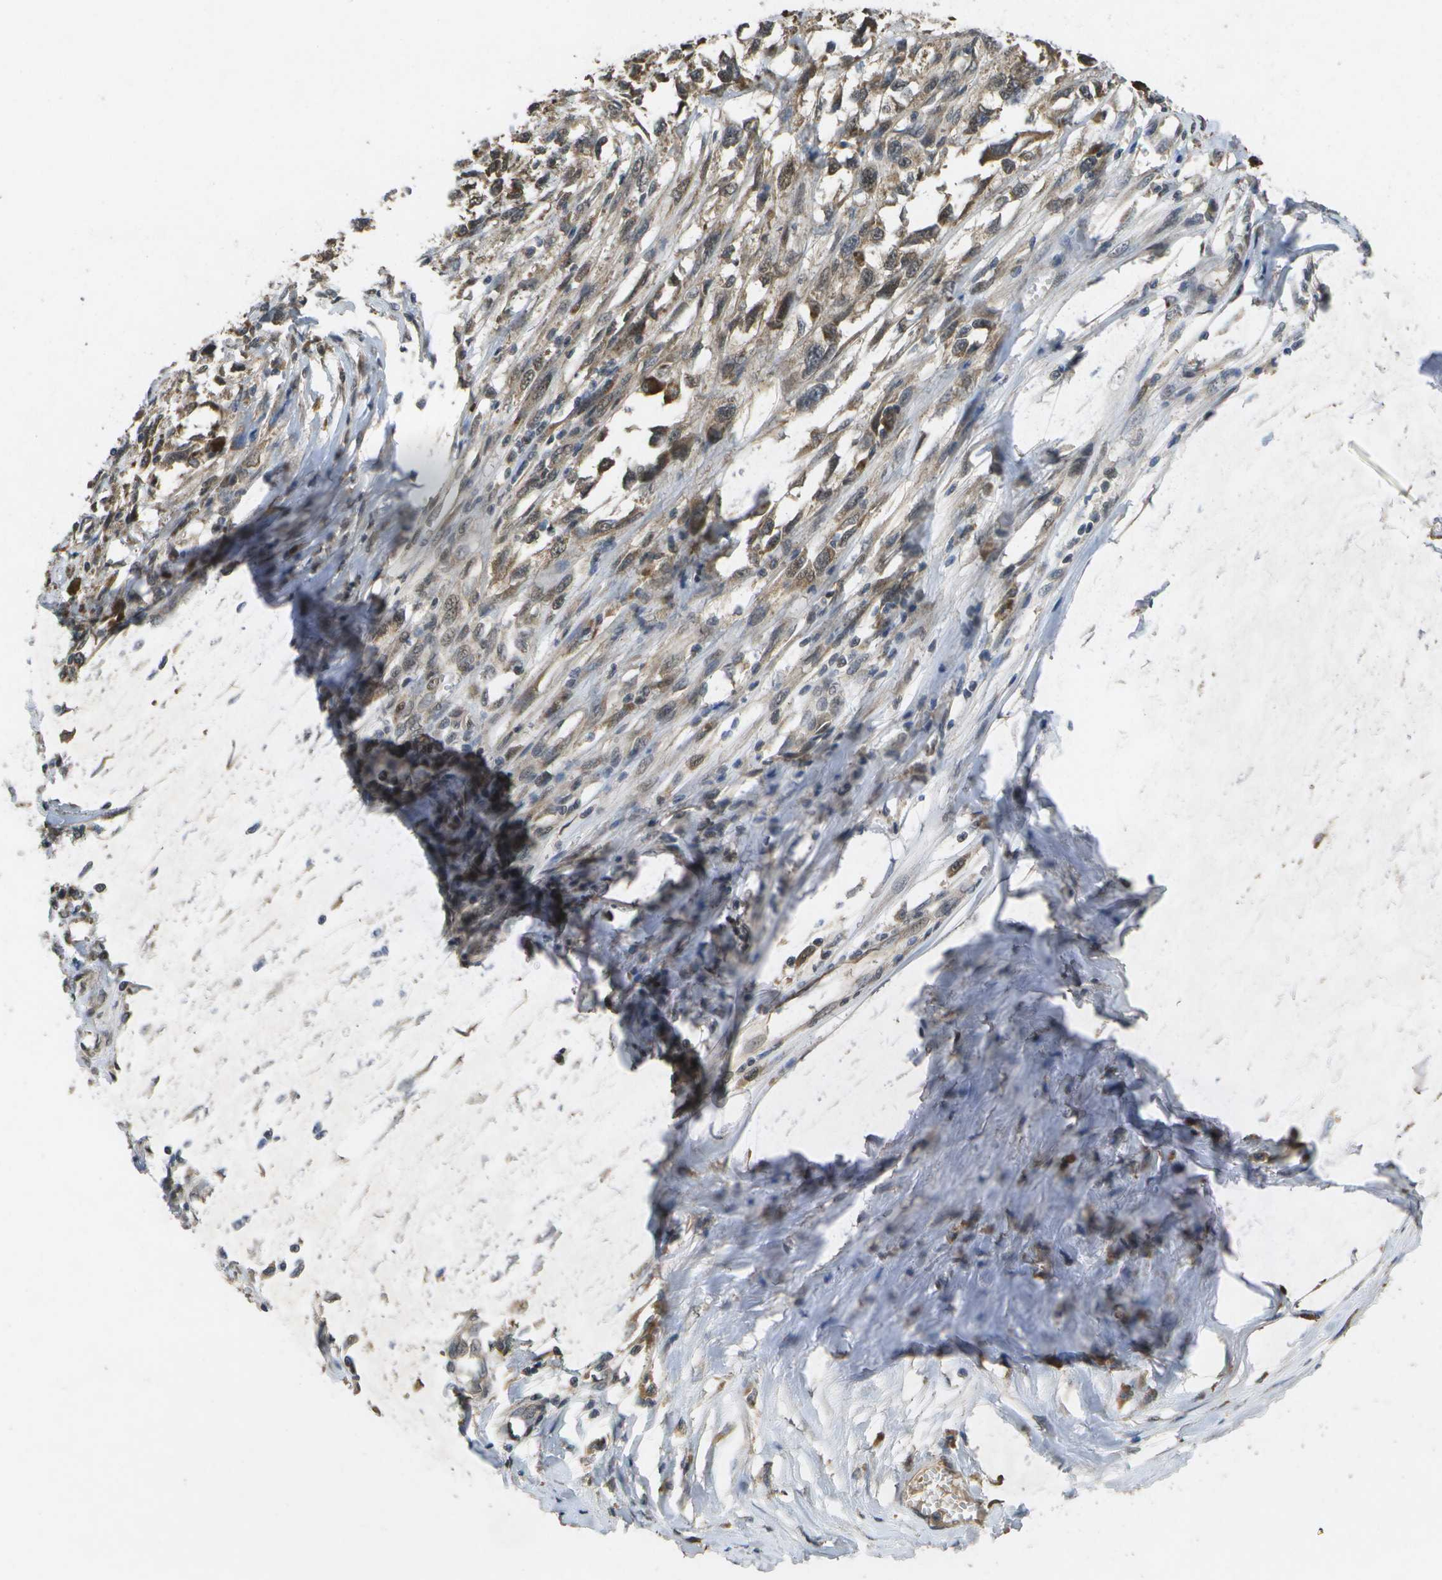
{"staining": {"intensity": "strong", "quantity": ">75%", "location": "cytoplasmic/membranous"}, "tissue": "melanoma", "cell_type": "Tumor cells", "image_type": "cancer", "snomed": [{"axis": "morphology", "description": "Malignant melanoma, Metastatic site"}, {"axis": "topography", "description": "Lymph node"}], "caption": "There is high levels of strong cytoplasmic/membranous expression in tumor cells of malignant melanoma (metastatic site), as demonstrated by immunohistochemical staining (brown color).", "gene": "ALAS1", "patient": {"sex": "male", "age": 59}}